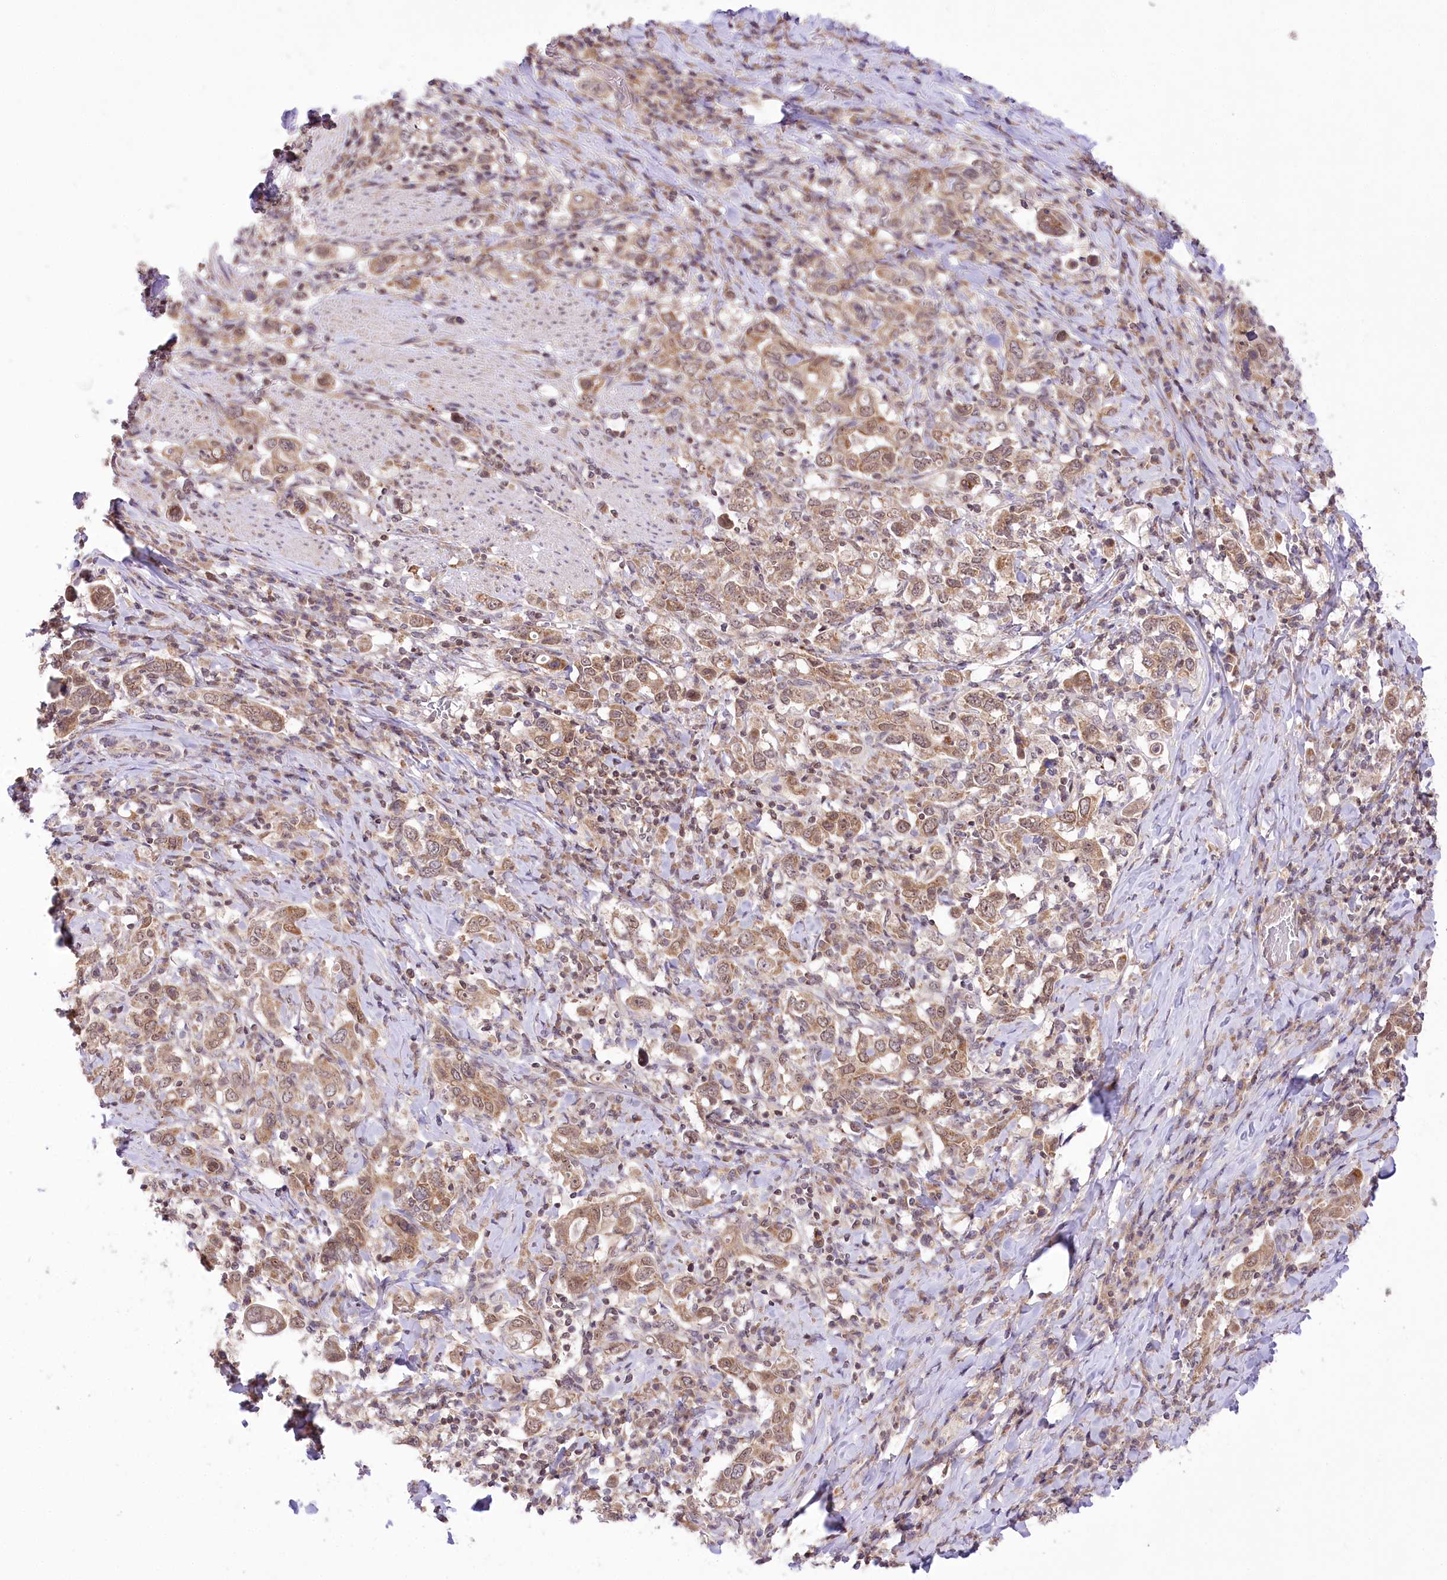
{"staining": {"intensity": "moderate", "quantity": ">75%", "location": "cytoplasmic/membranous"}, "tissue": "stomach cancer", "cell_type": "Tumor cells", "image_type": "cancer", "snomed": [{"axis": "morphology", "description": "Adenocarcinoma, NOS"}, {"axis": "topography", "description": "Stomach, upper"}], "caption": "Protein staining displays moderate cytoplasmic/membranous positivity in about >75% of tumor cells in stomach cancer (adenocarcinoma).", "gene": "ZMAT2", "patient": {"sex": "male", "age": 62}}